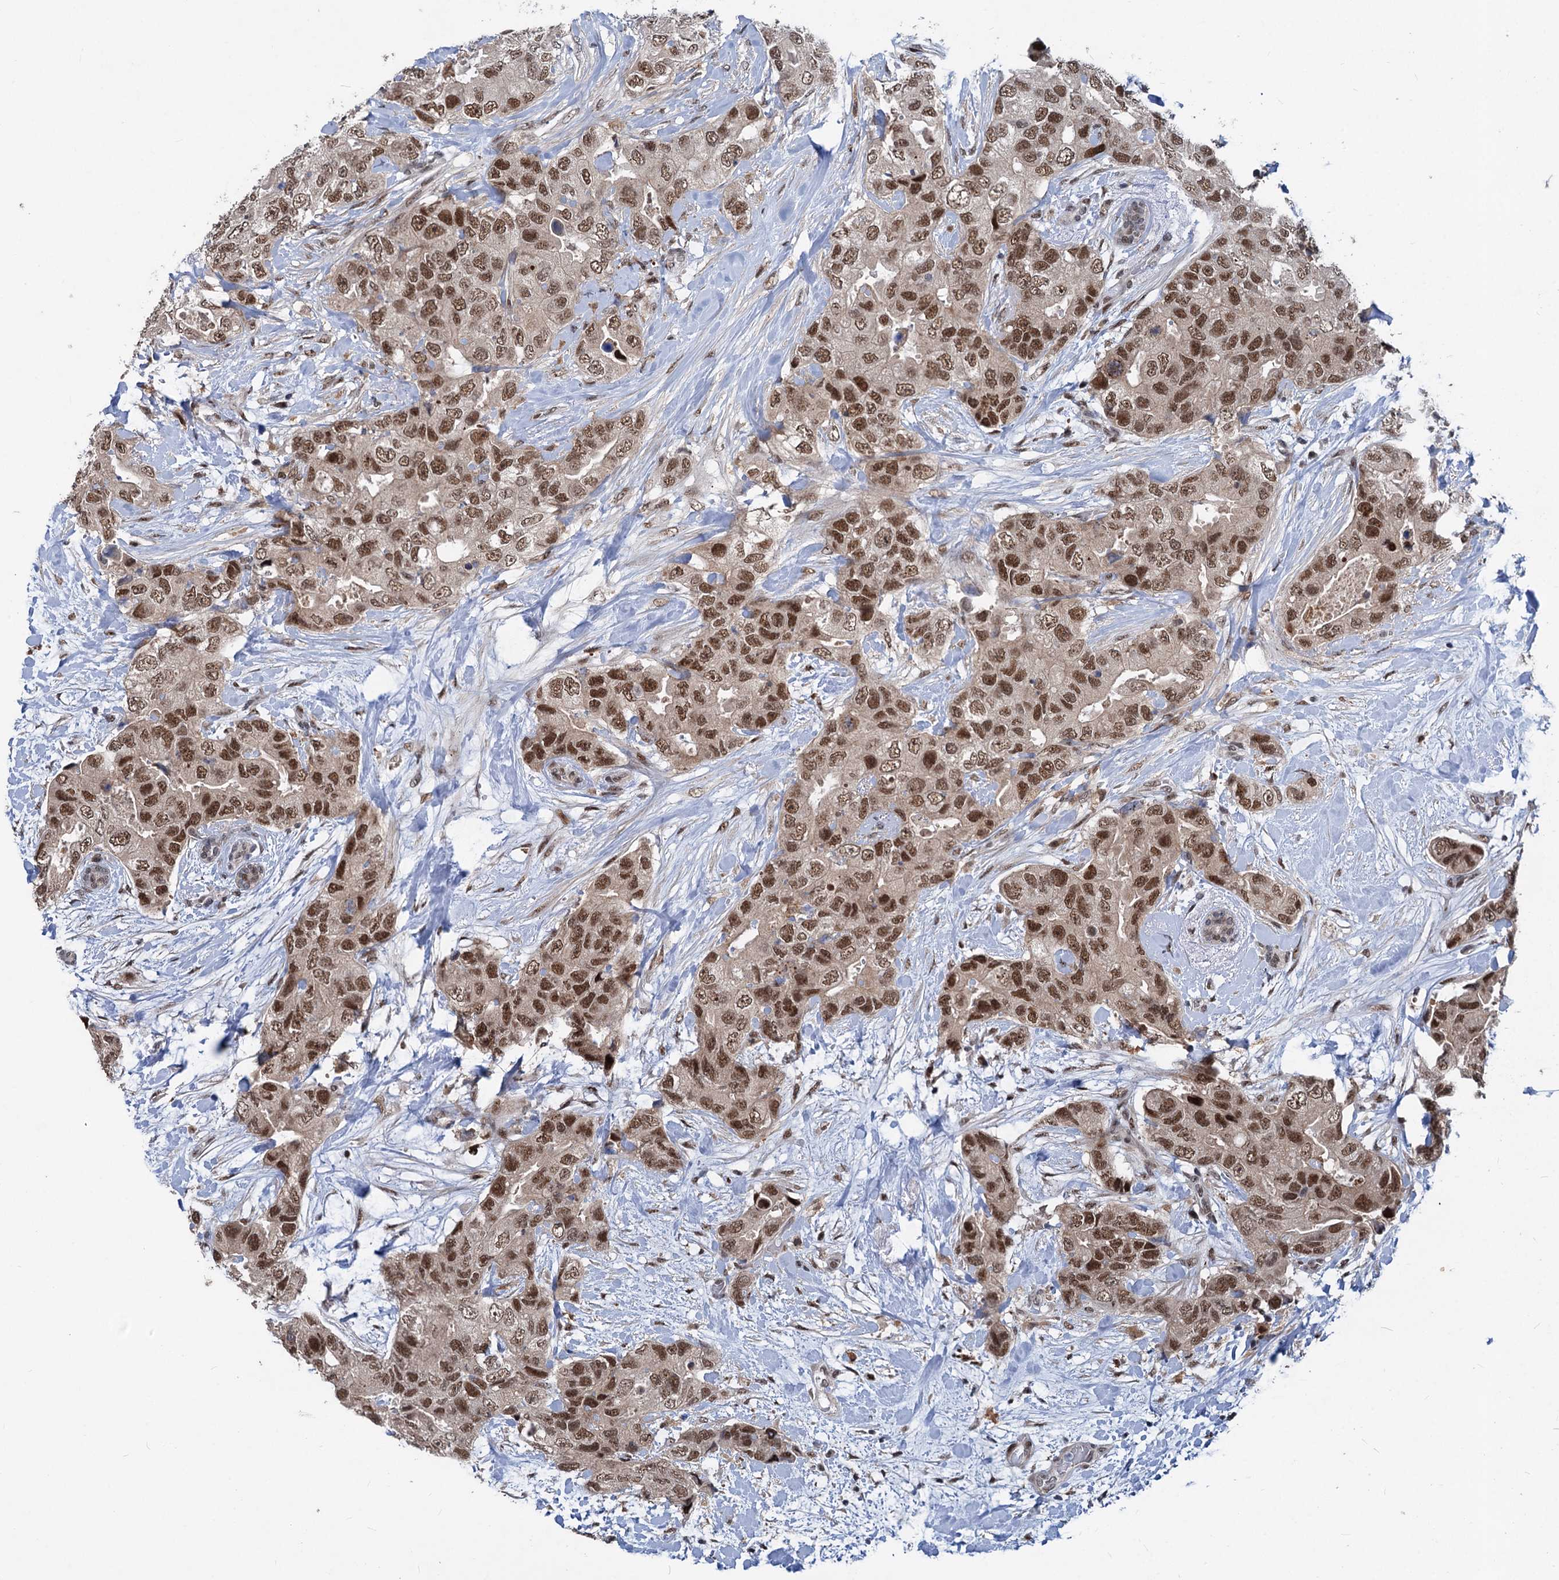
{"staining": {"intensity": "moderate", "quantity": ">75%", "location": "nuclear"}, "tissue": "breast cancer", "cell_type": "Tumor cells", "image_type": "cancer", "snomed": [{"axis": "morphology", "description": "Duct carcinoma"}, {"axis": "topography", "description": "Breast"}], "caption": "There is medium levels of moderate nuclear expression in tumor cells of breast intraductal carcinoma, as demonstrated by immunohistochemical staining (brown color).", "gene": "PHF8", "patient": {"sex": "female", "age": 62}}